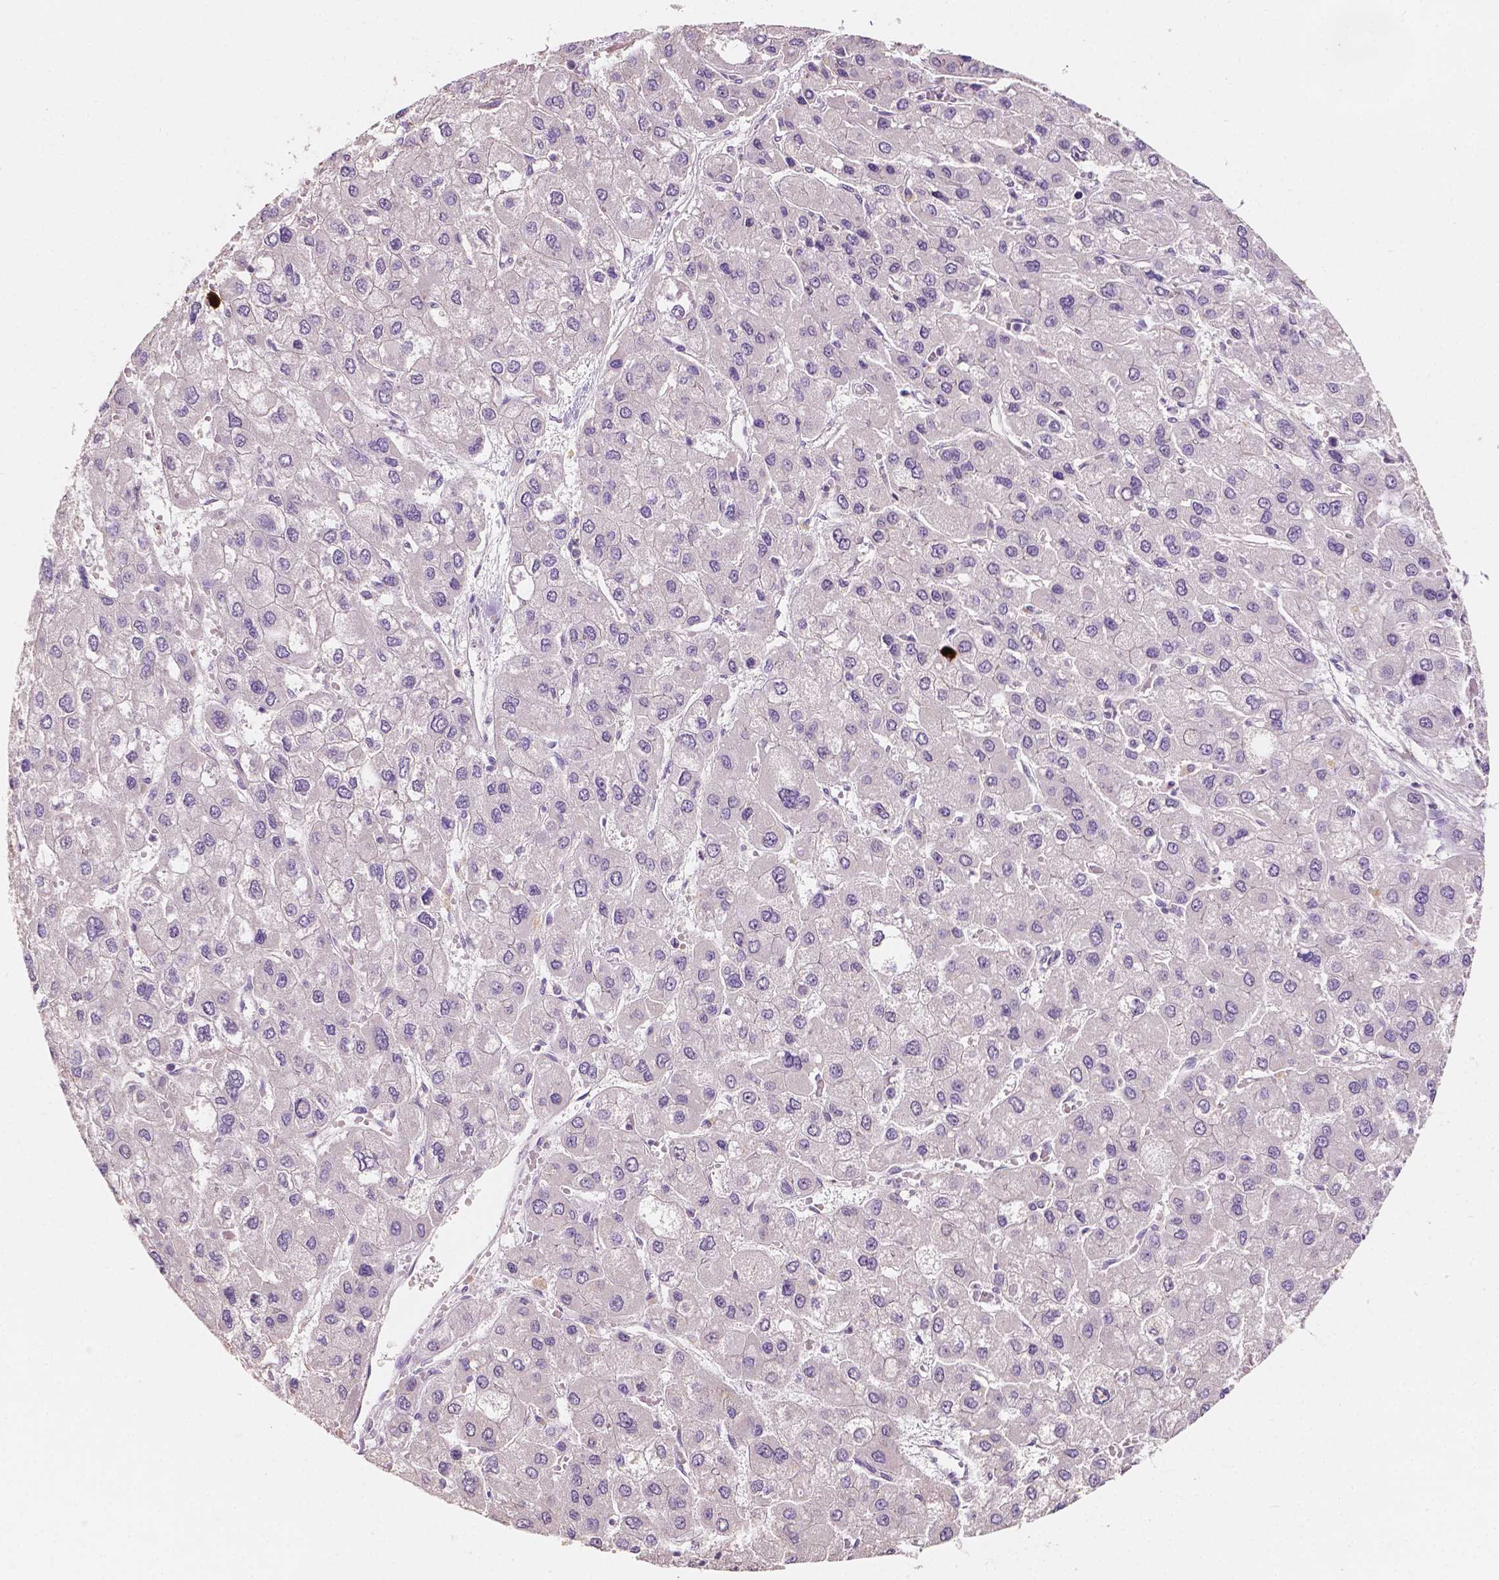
{"staining": {"intensity": "negative", "quantity": "none", "location": "none"}, "tissue": "liver cancer", "cell_type": "Tumor cells", "image_type": "cancer", "snomed": [{"axis": "morphology", "description": "Carcinoma, Hepatocellular, NOS"}, {"axis": "topography", "description": "Liver"}], "caption": "Immunohistochemistry (IHC) of hepatocellular carcinoma (liver) demonstrates no positivity in tumor cells.", "gene": "SIRT2", "patient": {"sex": "female", "age": 41}}